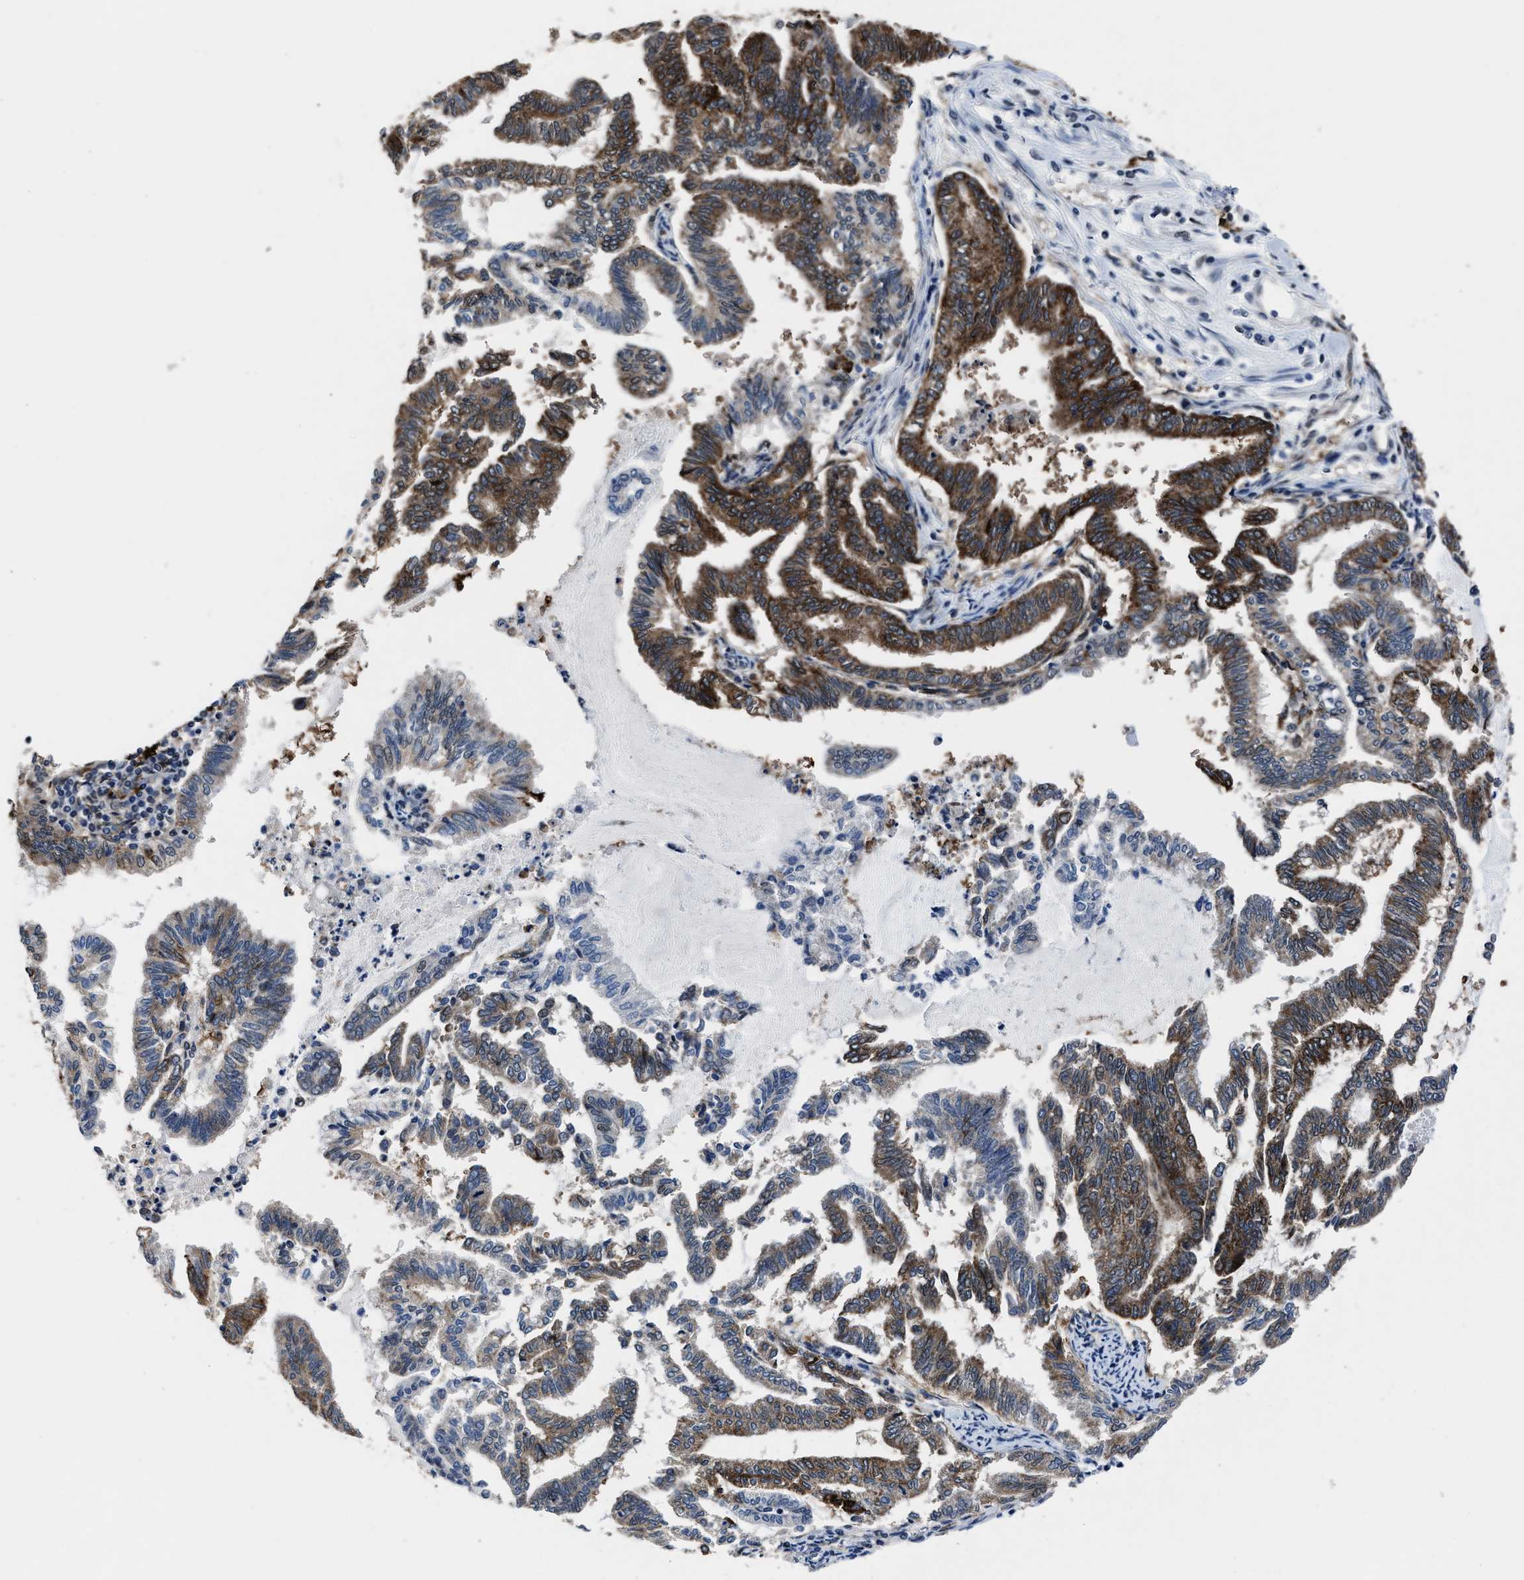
{"staining": {"intensity": "strong", "quantity": ">75%", "location": "cytoplasmic/membranous"}, "tissue": "endometrial cancer", "cell_type": "Tumor cells", "image_type": "cancer", "snomed": [{"axis": "morphology", "description": "Adenocarcinoma, NOS"}, {"axis": "topography", "description": "Endometrium"}], "caption": "Immunohistochemistry (DAB (3,3'-diaminobenzidine)) staining of endometrial cancer (adenocarcinoma) exhibits strong cytoplasmic/membranous protein expression in approximately >75% of tumor cells. (DAB (3,3'-diaminobenzidine) = brown stain, brightfield microscopy at high magnification).", "gene": "MARCKSL1", "patient": {"sex": "female", "age": 79}}